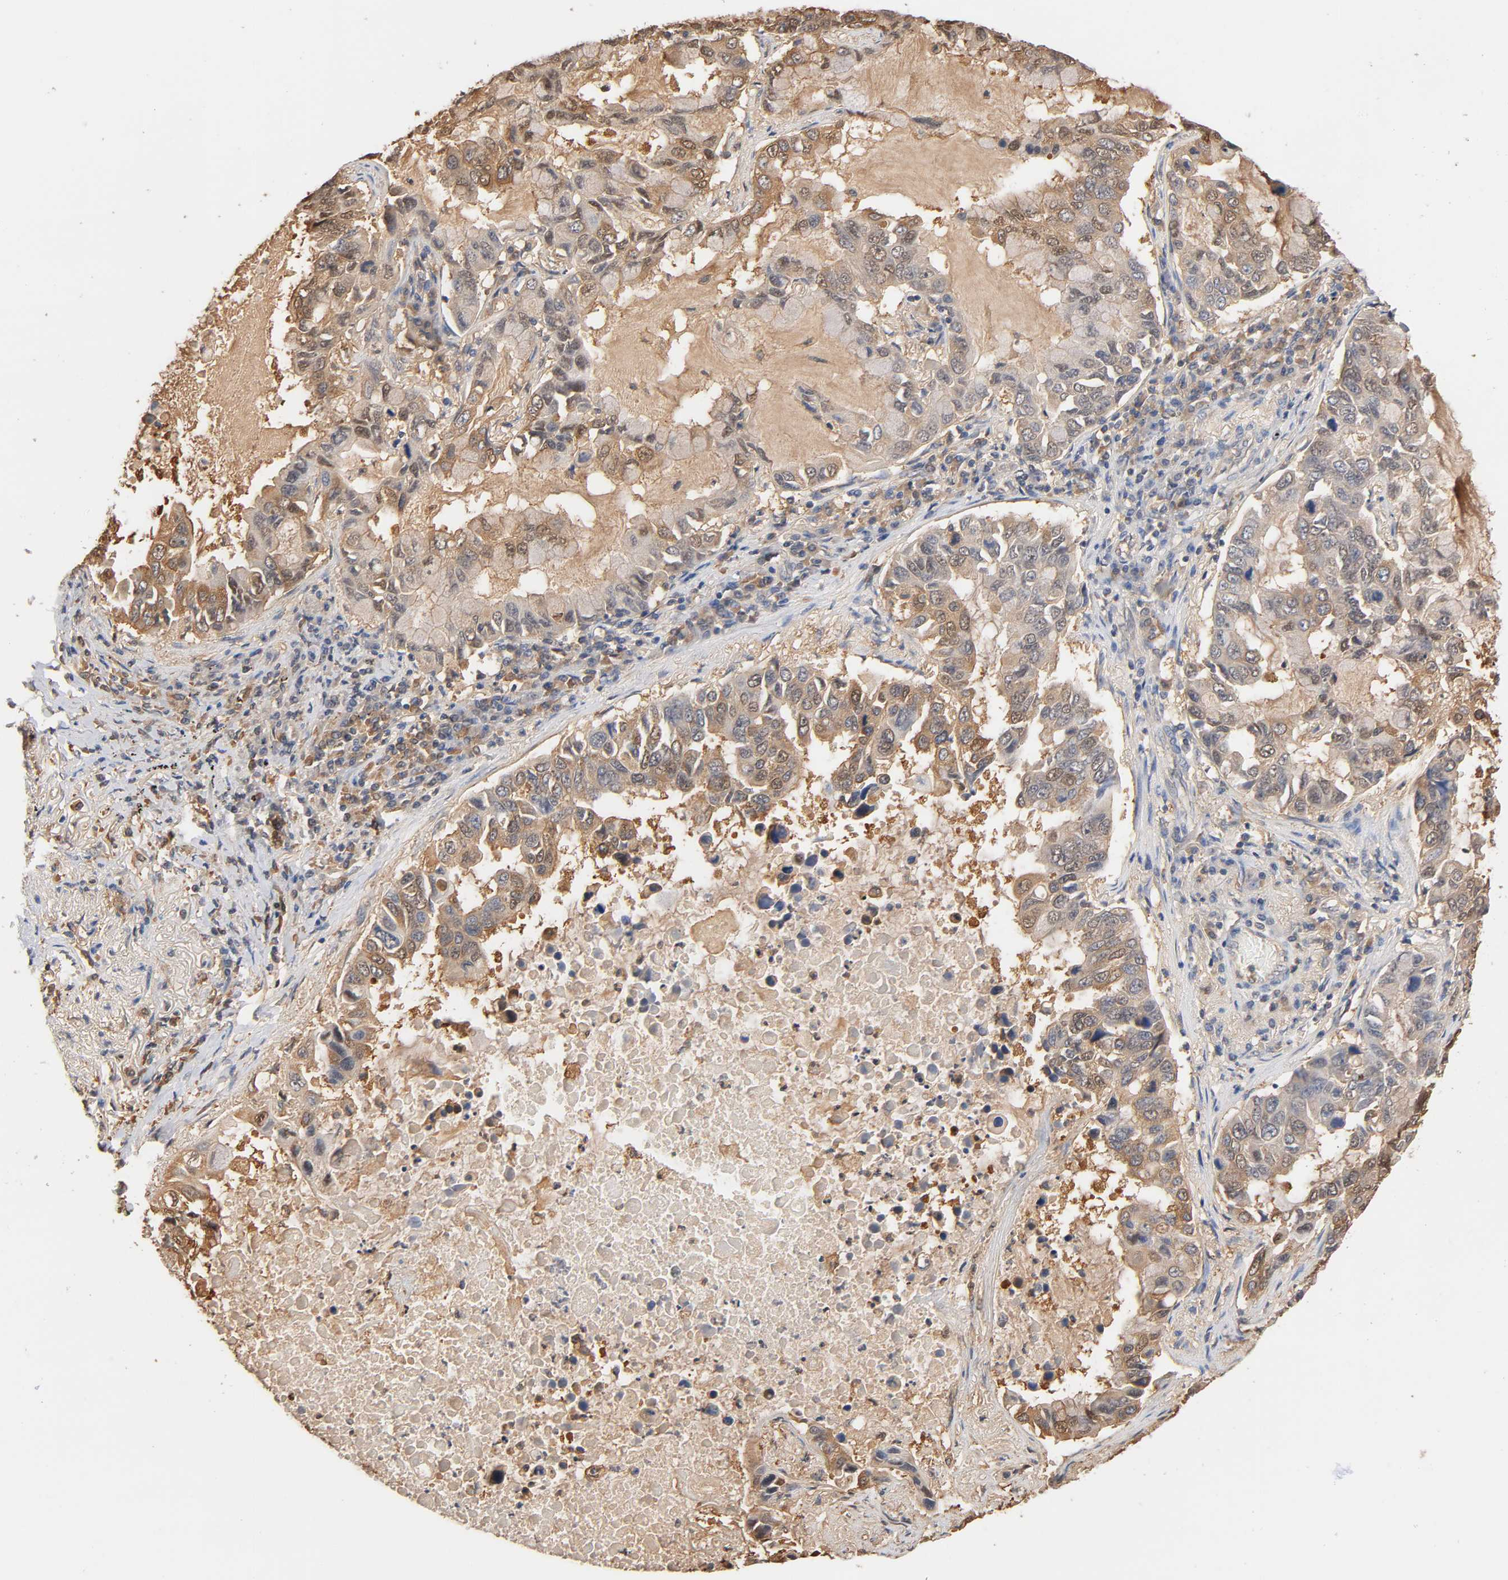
{"staining": {"intensity": "weak", "quantity": ">75%", "location": "cytoplasmic/membranous"}, "tissue": "lung cancer", "cell_type": "Tumor cells", "image_type": "cancer", "snomed": [{"axis": "morphology", "description": "Adenocarcinoma, NOS"}, {"axis": "topography", "description": "Lung"}], "caption": "Immunohistochemical staining of lung cancer (adenocarcinoma) exhibits low levels of weak cytoplasmic/membranous protein staining in approximately >75% of tumor cells.", "gene": "ALDOA", "patient": {"sex": "male", "age": 64}}